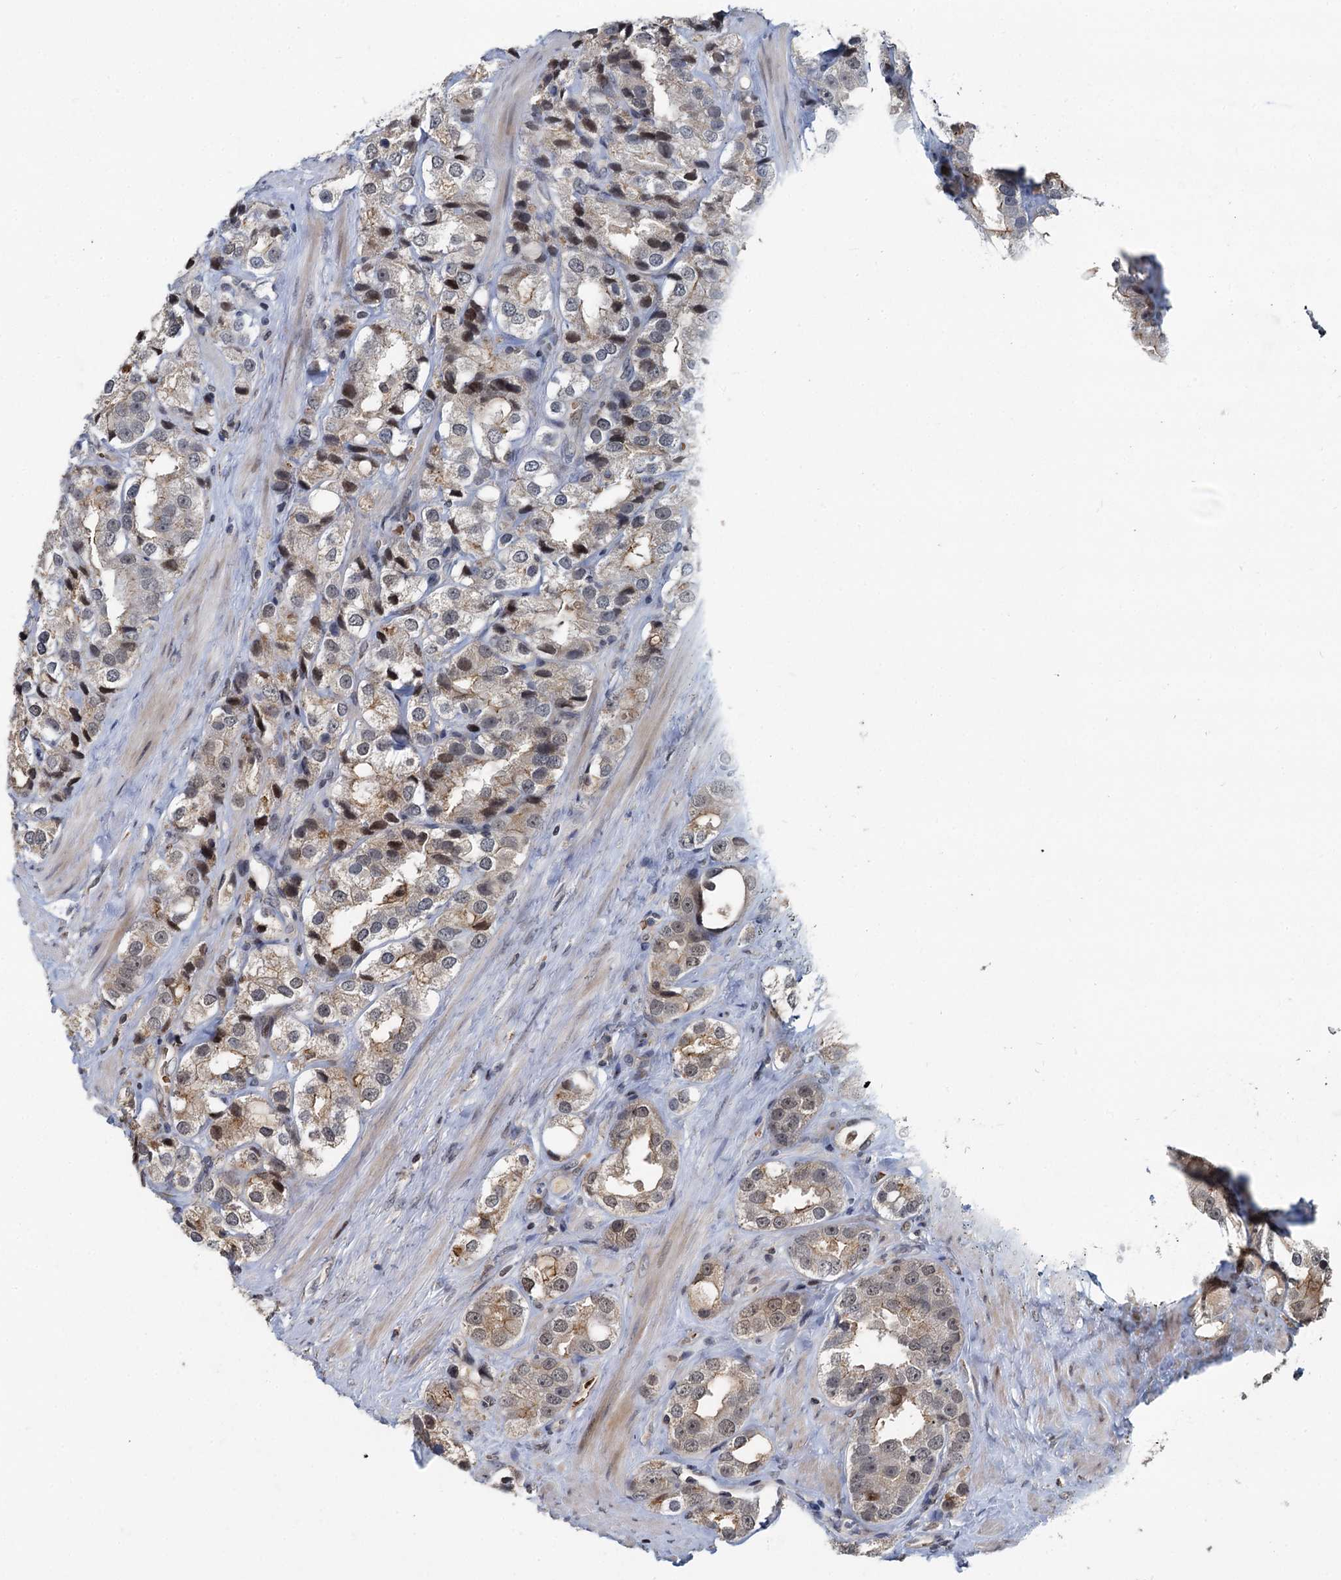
{"staining": {"intensity": "weak", "quantity": ">75%", "location": "cytoplasmic/membranous,nuclear"}, "tissue": "prostate cancer", "cell_type": "Tumor cells", "image_type": "cancer", "snomed": [{"axis": "morphology", "description": "Adenocarcinoma, NOS"}, {"axis": "topography", "description": "Prostate"}], "caption": "Tumor cells demonstrate low levels of weak cytoplasmic/membranous and nuclear staining in approximately >75% of cells in prostate cancer.", "gene": "FANCI", "patient": {"sex": "male", "age": 79}}